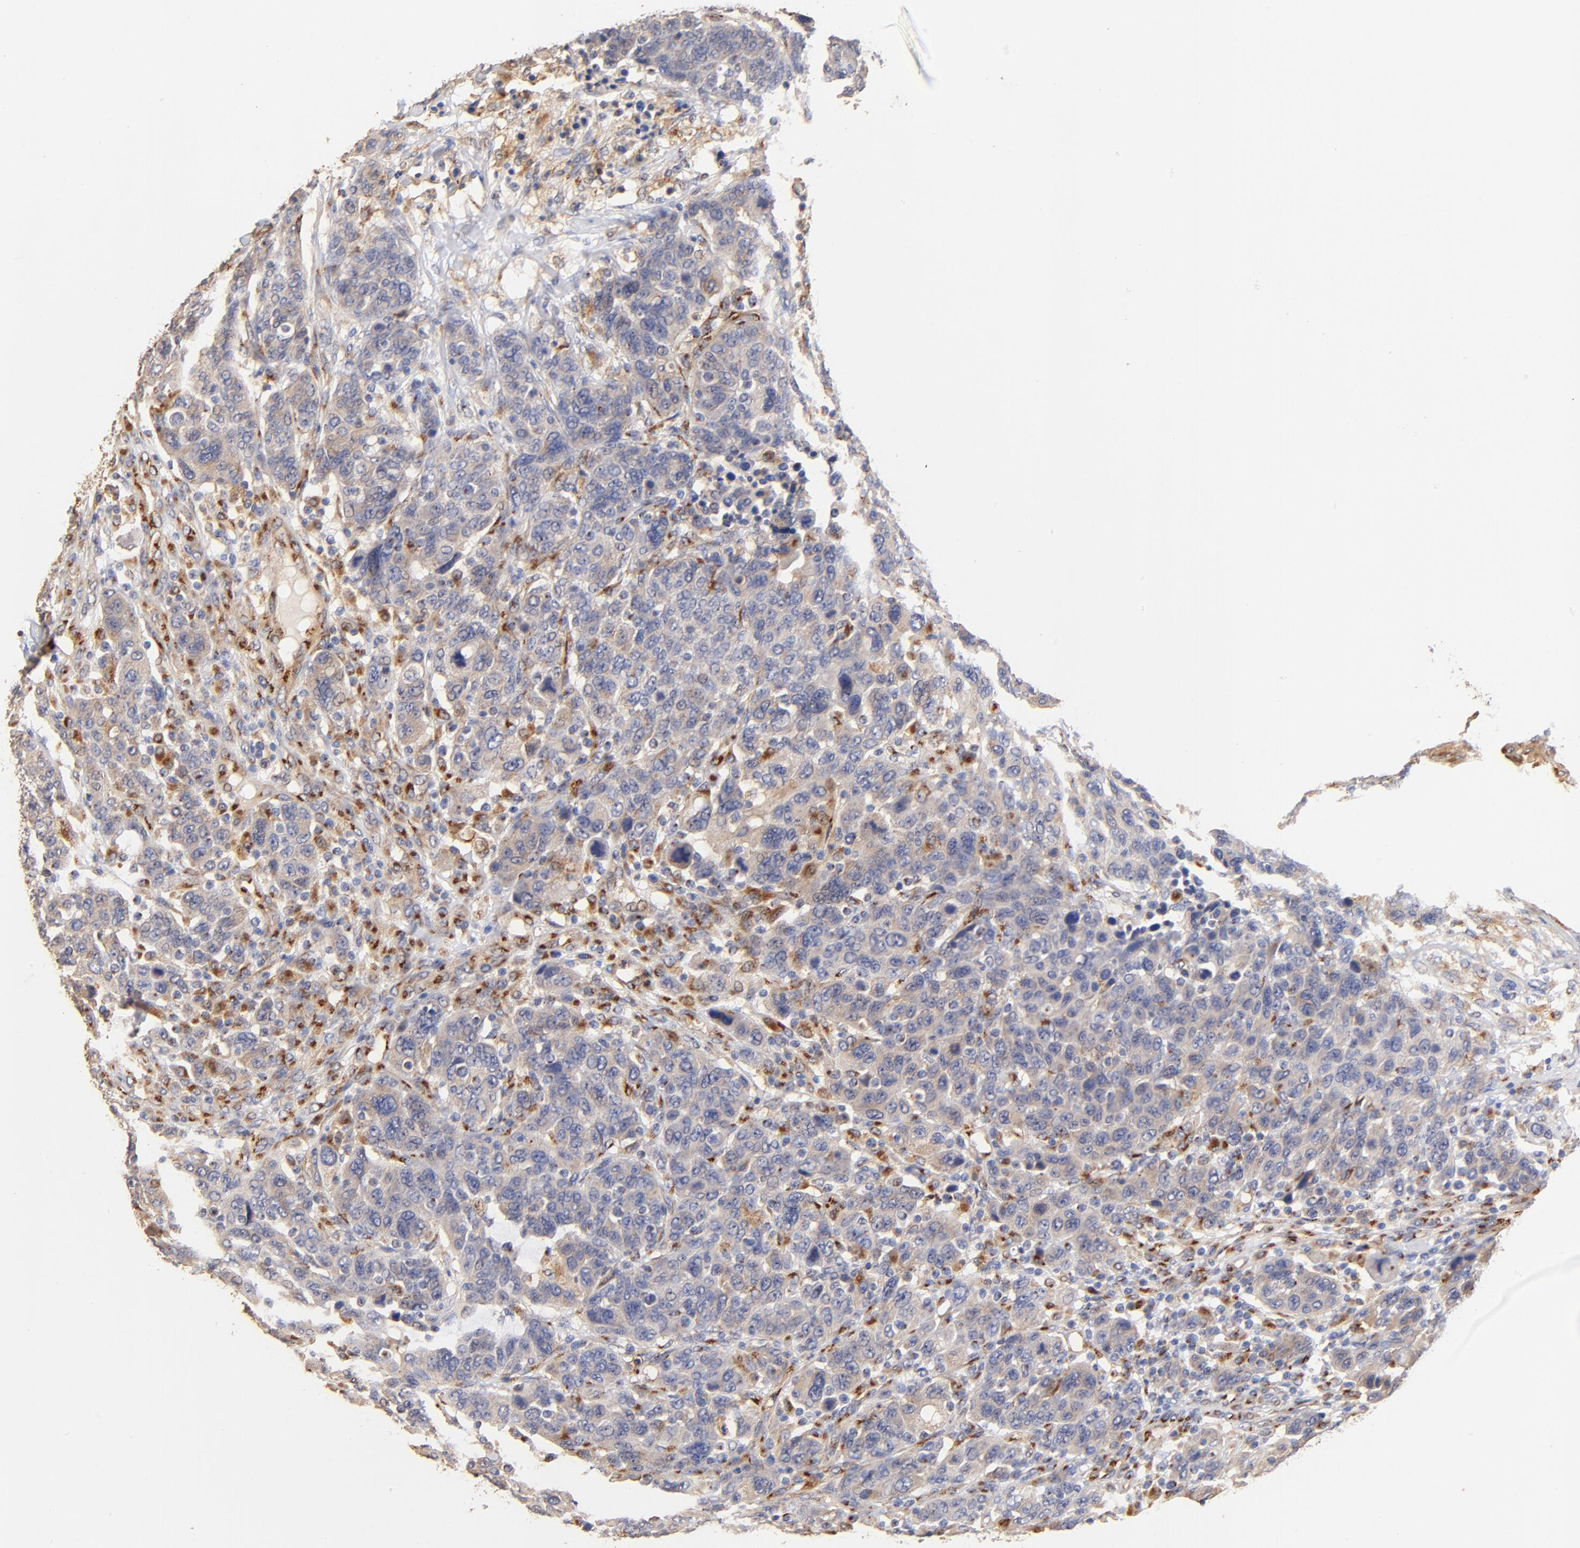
{"staining": {"intensity": "negative", "quantity": "none", "location": "none"}, "tissue": "breast cancer", "cell_type": "Tumor cells", "image_type": "cancer", "snomed": [{"axis": "morphology", "description": "Duct carcinoma"}, {"axis": "topography", "description": "Breast"}], "caption": "Immunohistochemical staining of human breast cancer displays no significant expression in tumor cells. (DAB (3,3'-diaminobenzidine) immunohistochemistry (IHC) with hematoxylin counter stain).", "gene": "FMNL3", "patient": {"sex": "female", "age": 37}}